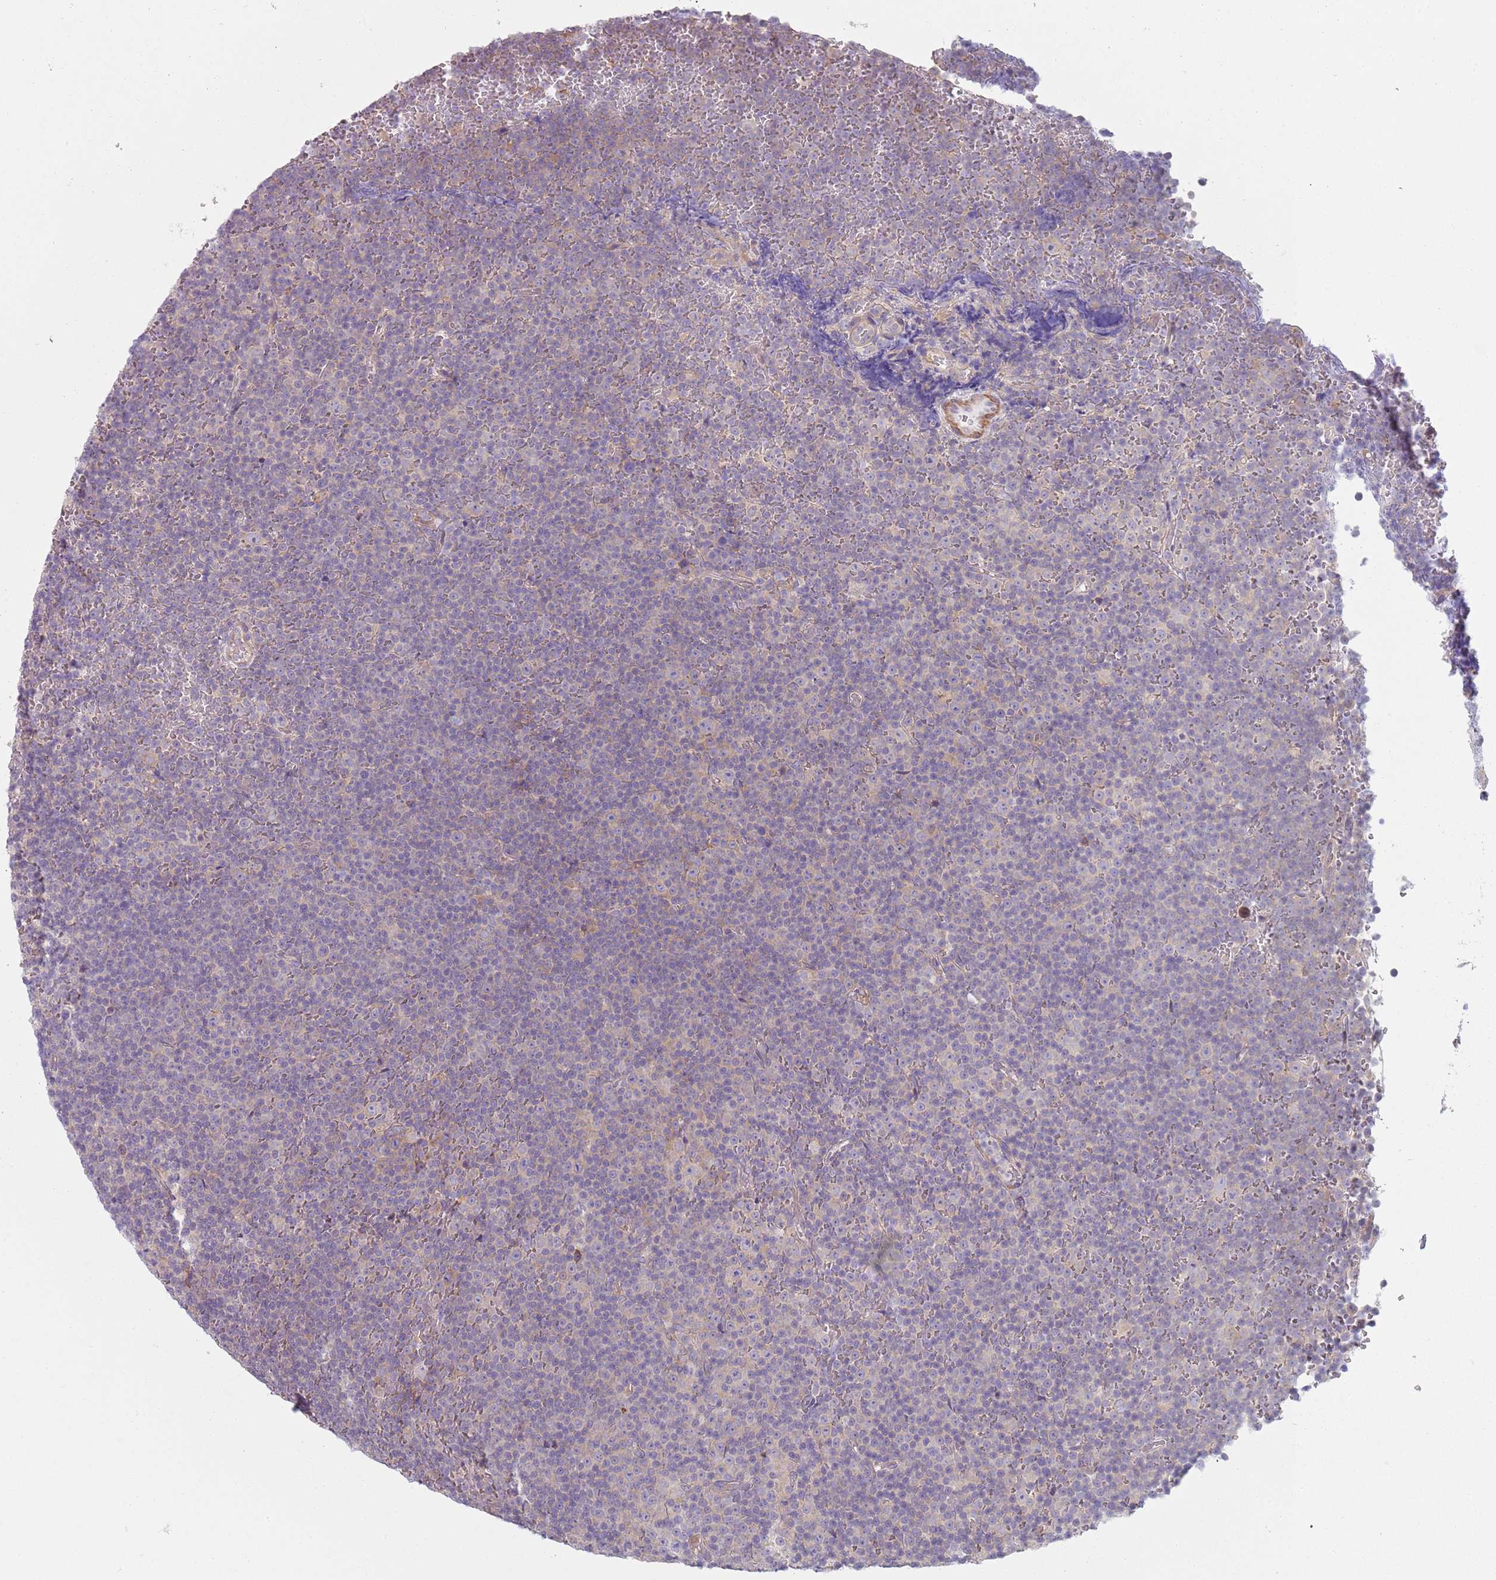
{"staining": {"intensity": "negative", "quantity": "none", "location": "none"}, "tissue": "lymphoma", "cell_type": "Tumor cells", "image_type": "cancer", "snomed": [{"axis": "morphology", "description": "Malignant lymphoma, non-Hodgkin's type, Low grade"}, {"axis": "topography", "description": "Lymph node"}], "caption": "DAB (3,3'-diaminobenzidine) immunohistochemical staining of human lymphoma exhibits no significant positivity in tumor cells. (DAB (3,3'-diaminobenzidine) immunohistochemistry (IHC), high magnification).", "gene": "SLC26A6", "patient": {"sex": "female", "age": 67}}